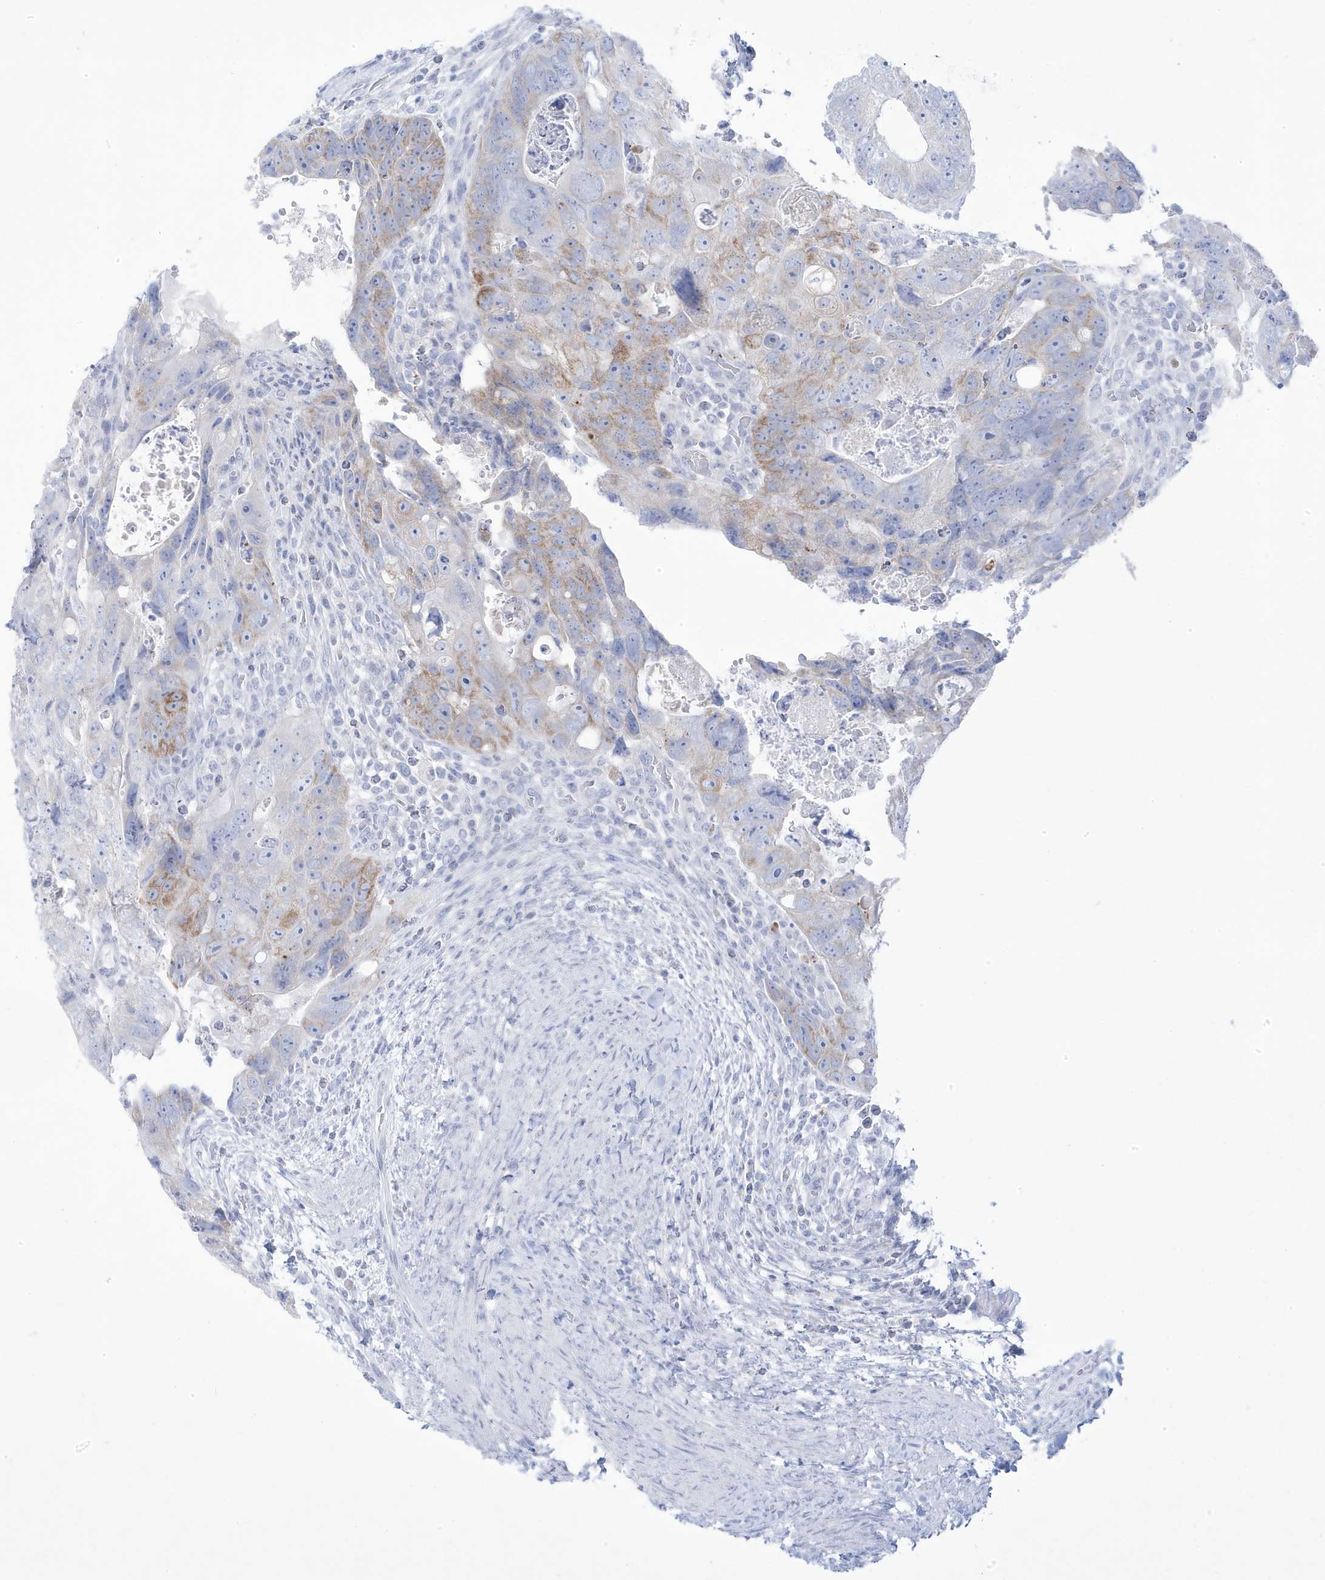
{"staining": {"intensity": "moderate", "quantity": "<25%", "location": "cytoplasmic/membranous"}, "tissue": "colorectal cancer", "cell_type": "Tumor cells", "image_type": "cancer", "snomed": [{"axis": "morphology", "description": "Adenocarcinoma, NOS"}, {"axis": "topography", "description": "Rectum"}], "caption": "Immunohistochemical staining of human colorectal cancer reveals low levels of moderate cytoplasmic/membranous expression in approximately <25% of tumor cells. (brown staining indicates protein expression, while blue staining denotes nuclei).", "gene": "ADAMTSL3", "patient": {"sex": "male", "age": 59}}